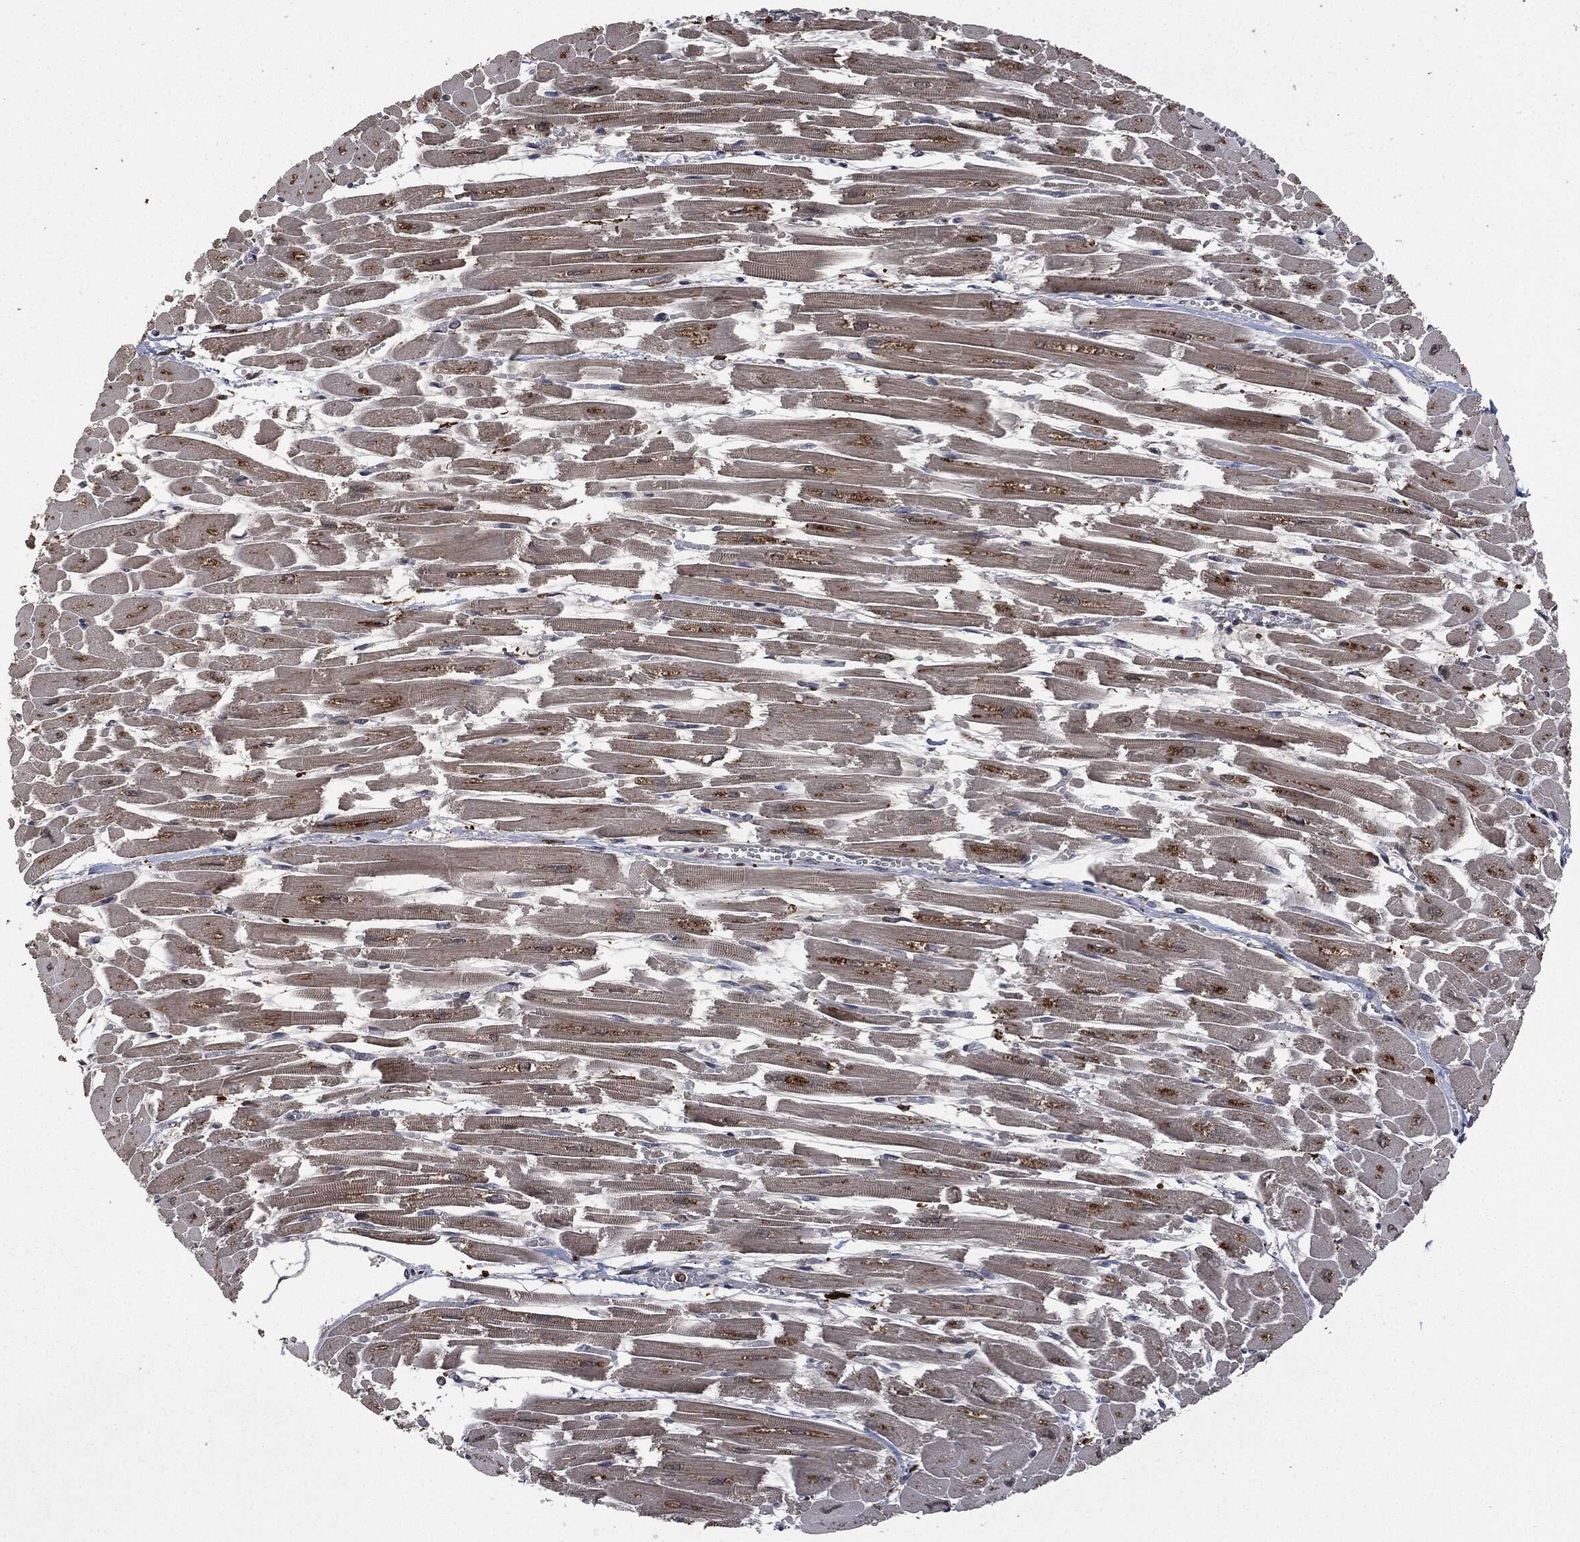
{"staining": {"intensity": "moderate", "quantity": "25%-75%", "location": "cytoplasmic/membranous"}, "tissue": "heart muscle", "cell_type": "Cardiomyocytes", "image_type": "normal", "snomed": [{"axis": "morphology", "description": "Normal tissue, NOS"}, {"axis": "topography", "description": "Heart"}], "caption": "Cardiomyocytes reveal medium levels of moderate cytoplasmic/membranous expression in about 25%-75% of cells in benign human heart muscle. (DAB IHC with brightfield microscopy, high magnification).", "gene": "CRABP2", "patient": {"sex": "female", "age": 52}}